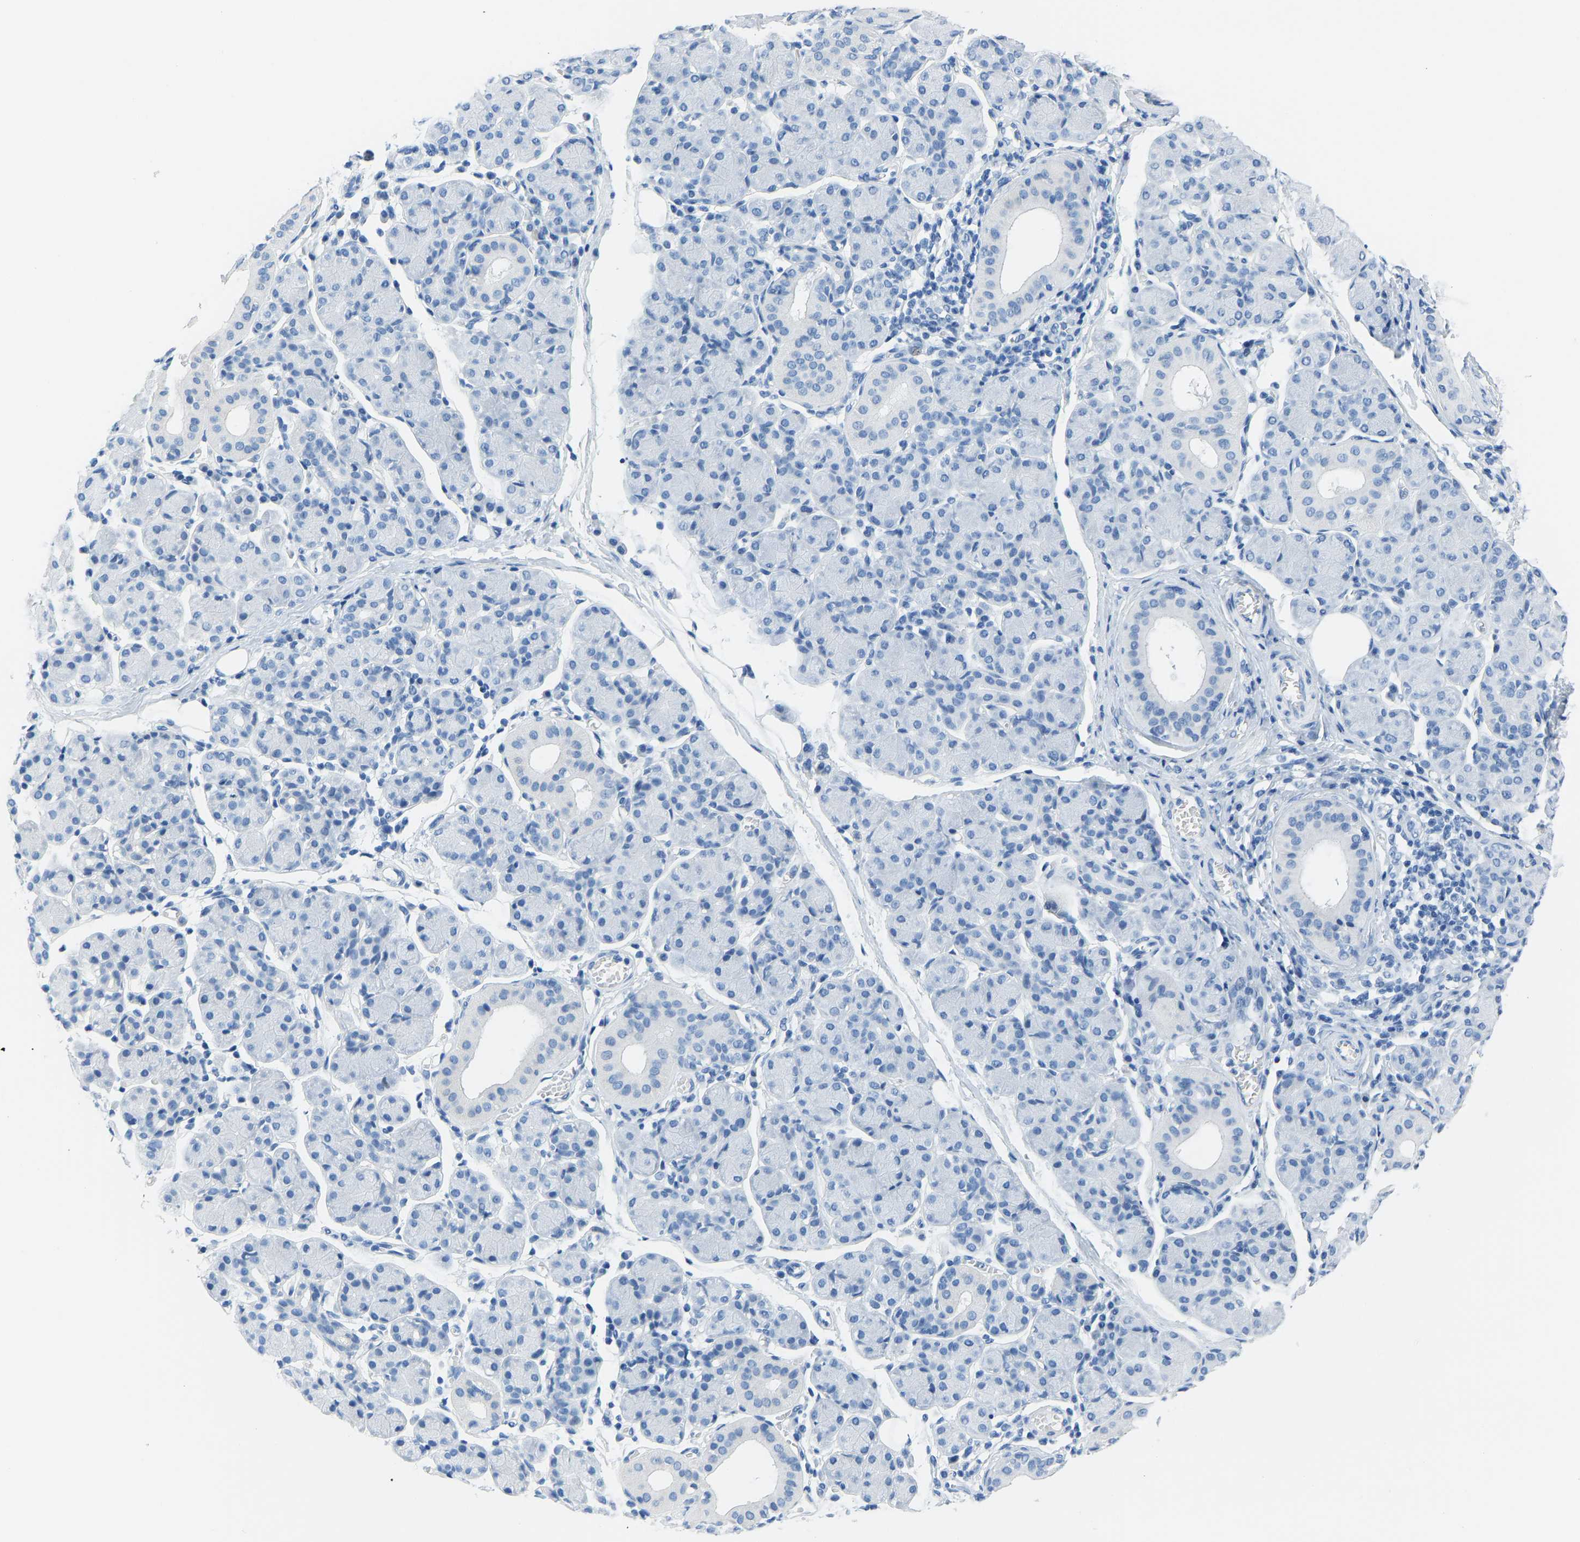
{"staining": {"intensity": "negative", "quantity": "none", "location": "none"}, "tissue": "salivary gland", "cell_type": "Glandular cells", "image_type": "normal", "snomed": [{"axis": "morphology", "description": "Normal tissue, NOS"}, {"axis": "morphology", "description": "Inflammation, NOS"}, {"axis": "topography", "description": "Lymph node"}, {"axis": "topography", "description": "Salivary gland"}], "caption": "Immunohistochemistry (IHC) photomicrograph of normal salivary gland: human salivary gland stained with DAB displays no significant protein expression in glandular cells.", "gene": "SERPINB3", "patient": {"sex": "male", "age": 3}}